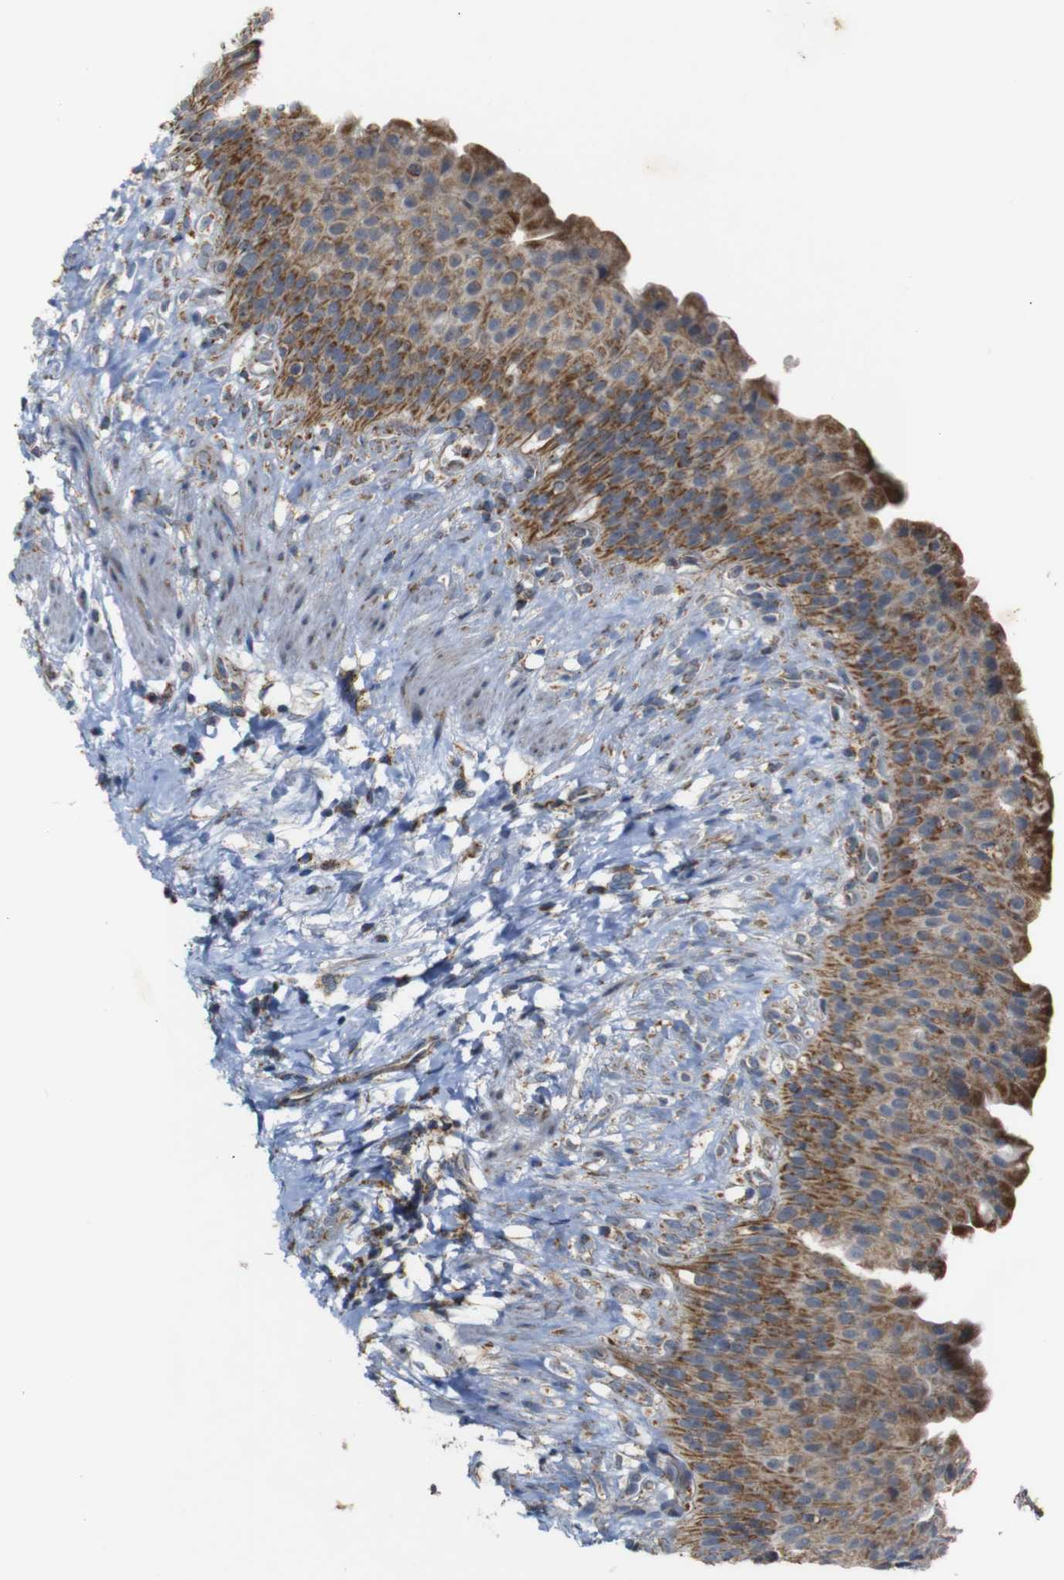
{"staining": {"intensity": "strong", "quantity": ">75%", "location": "cytoplasmic/membranous"}, "tissue": "urinary bladder", "cell_type": "Urothelial cells", "image_type": "normal", "snomed": [{"axis": "morphology", "description": "Normal tissue, NOS"}, {"axis": "topography", "description": "Urinary bladder"}], "caption": "Immunohistochemistry (IHC) photomicrograph of normal human urinary bladder stained for a protein (brown), which demonstrates high levels of strong cytoplasmic/membranous expression in about >75% of urothelial cells.", "gene": "NR3C2", "patient": {"sex": "female", "age": 79}}